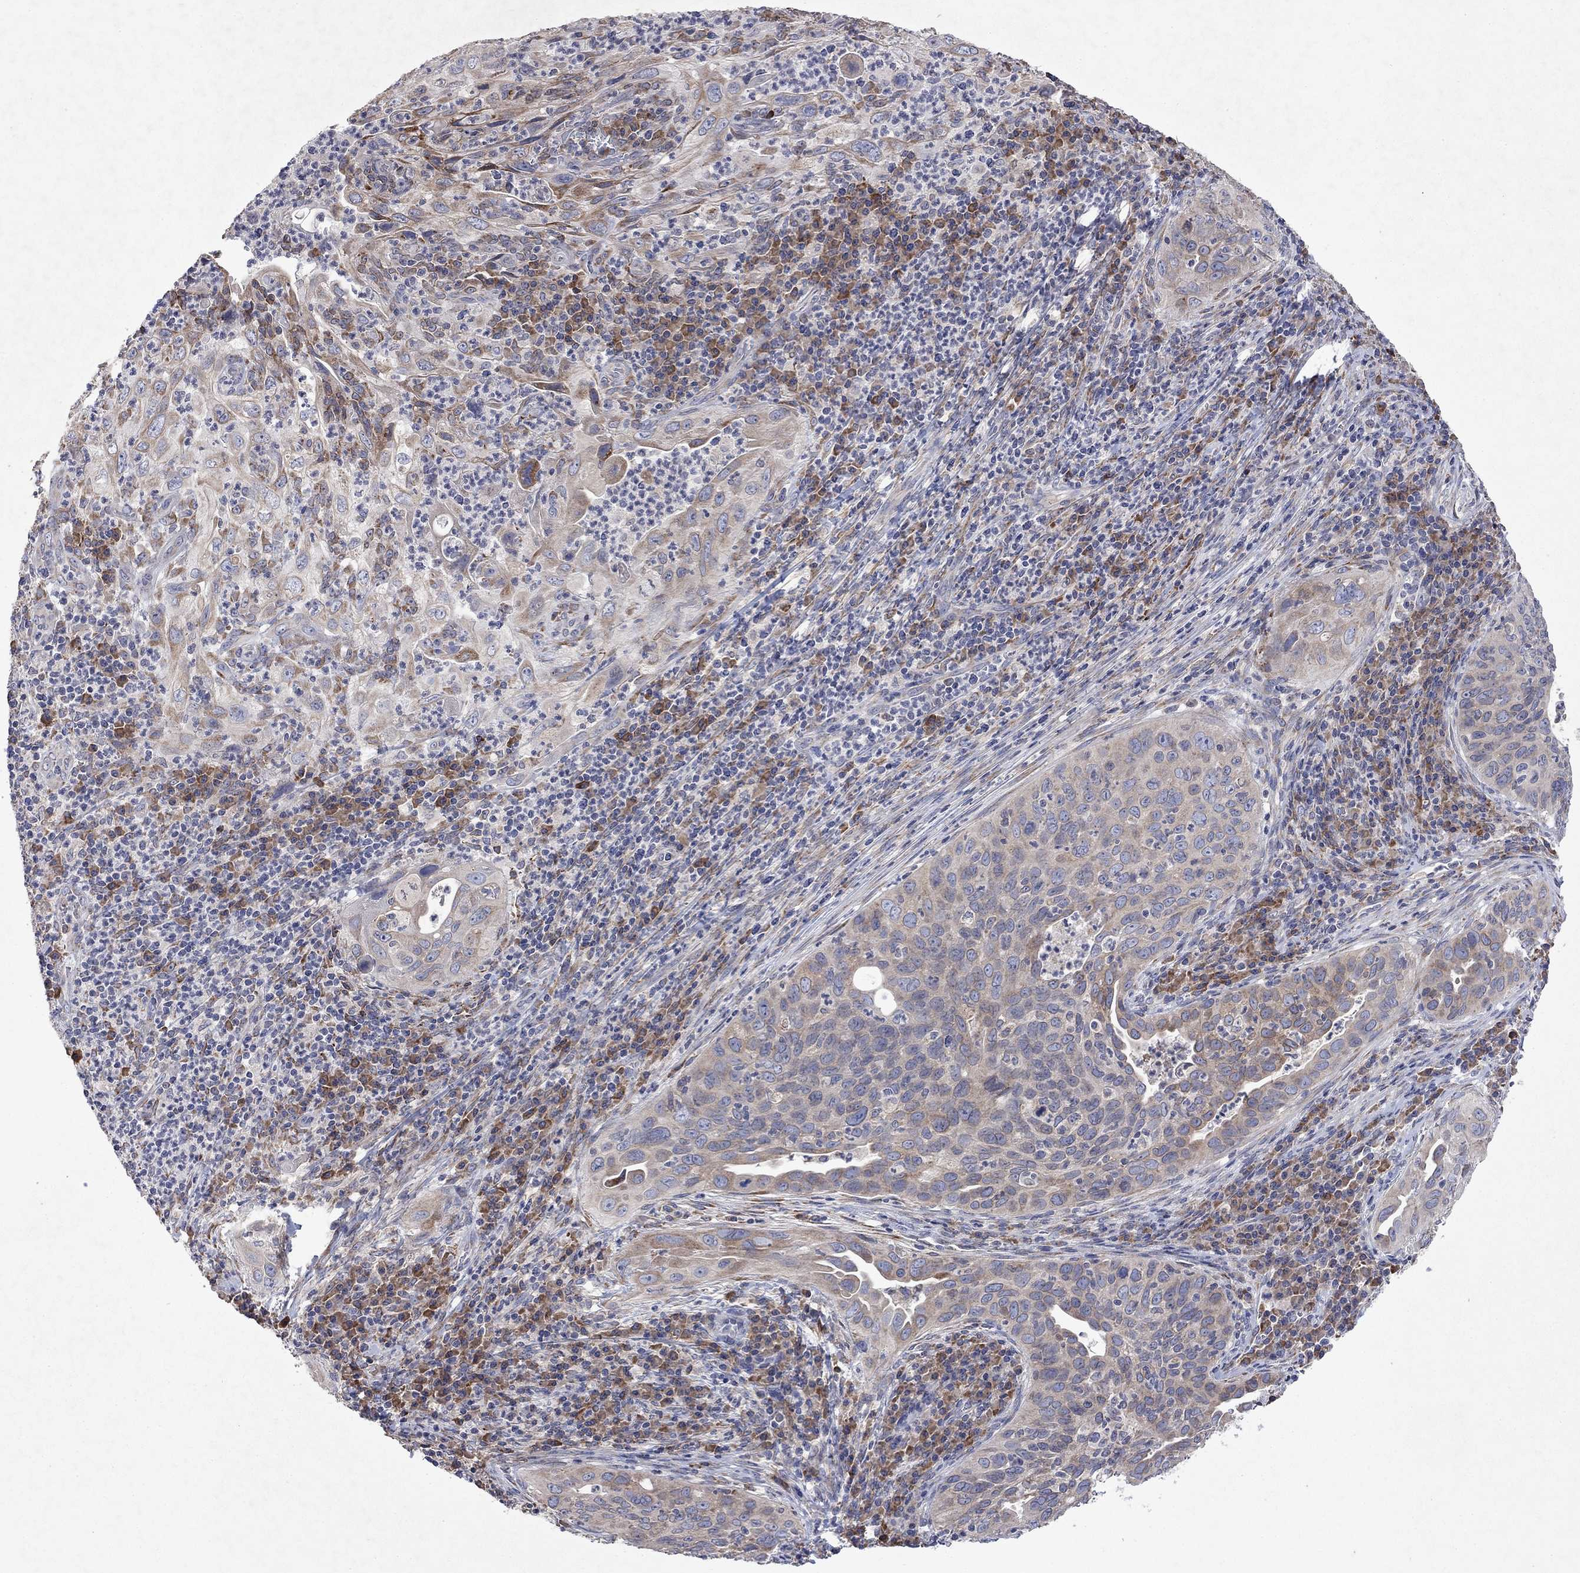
{"staining": {"intensity": "moderate", "quantity": "<25%", "location": "cytoplasmic/membranous"}, "tissue": "cervical cancer", "cell_type": "Tumor cells", "image_type": "cancer", "snomed": [{"axis": "morphology", "description": "Squamous cell carcinoma, NOS"}, {"axis": "topography", "description": "Cervix"}], "caption": "This micrograph reveals squamous cell carcinoma (cervical) stained with immunohistochemistry (IHC) to label a protein in brown. The cytoplasmic/membranous of tumor cells show moderate positivity for the protein. Nuclei are counter-stained blue.", "gene": "TMEM97", "patient": {"sex": "female", "age": 26}}